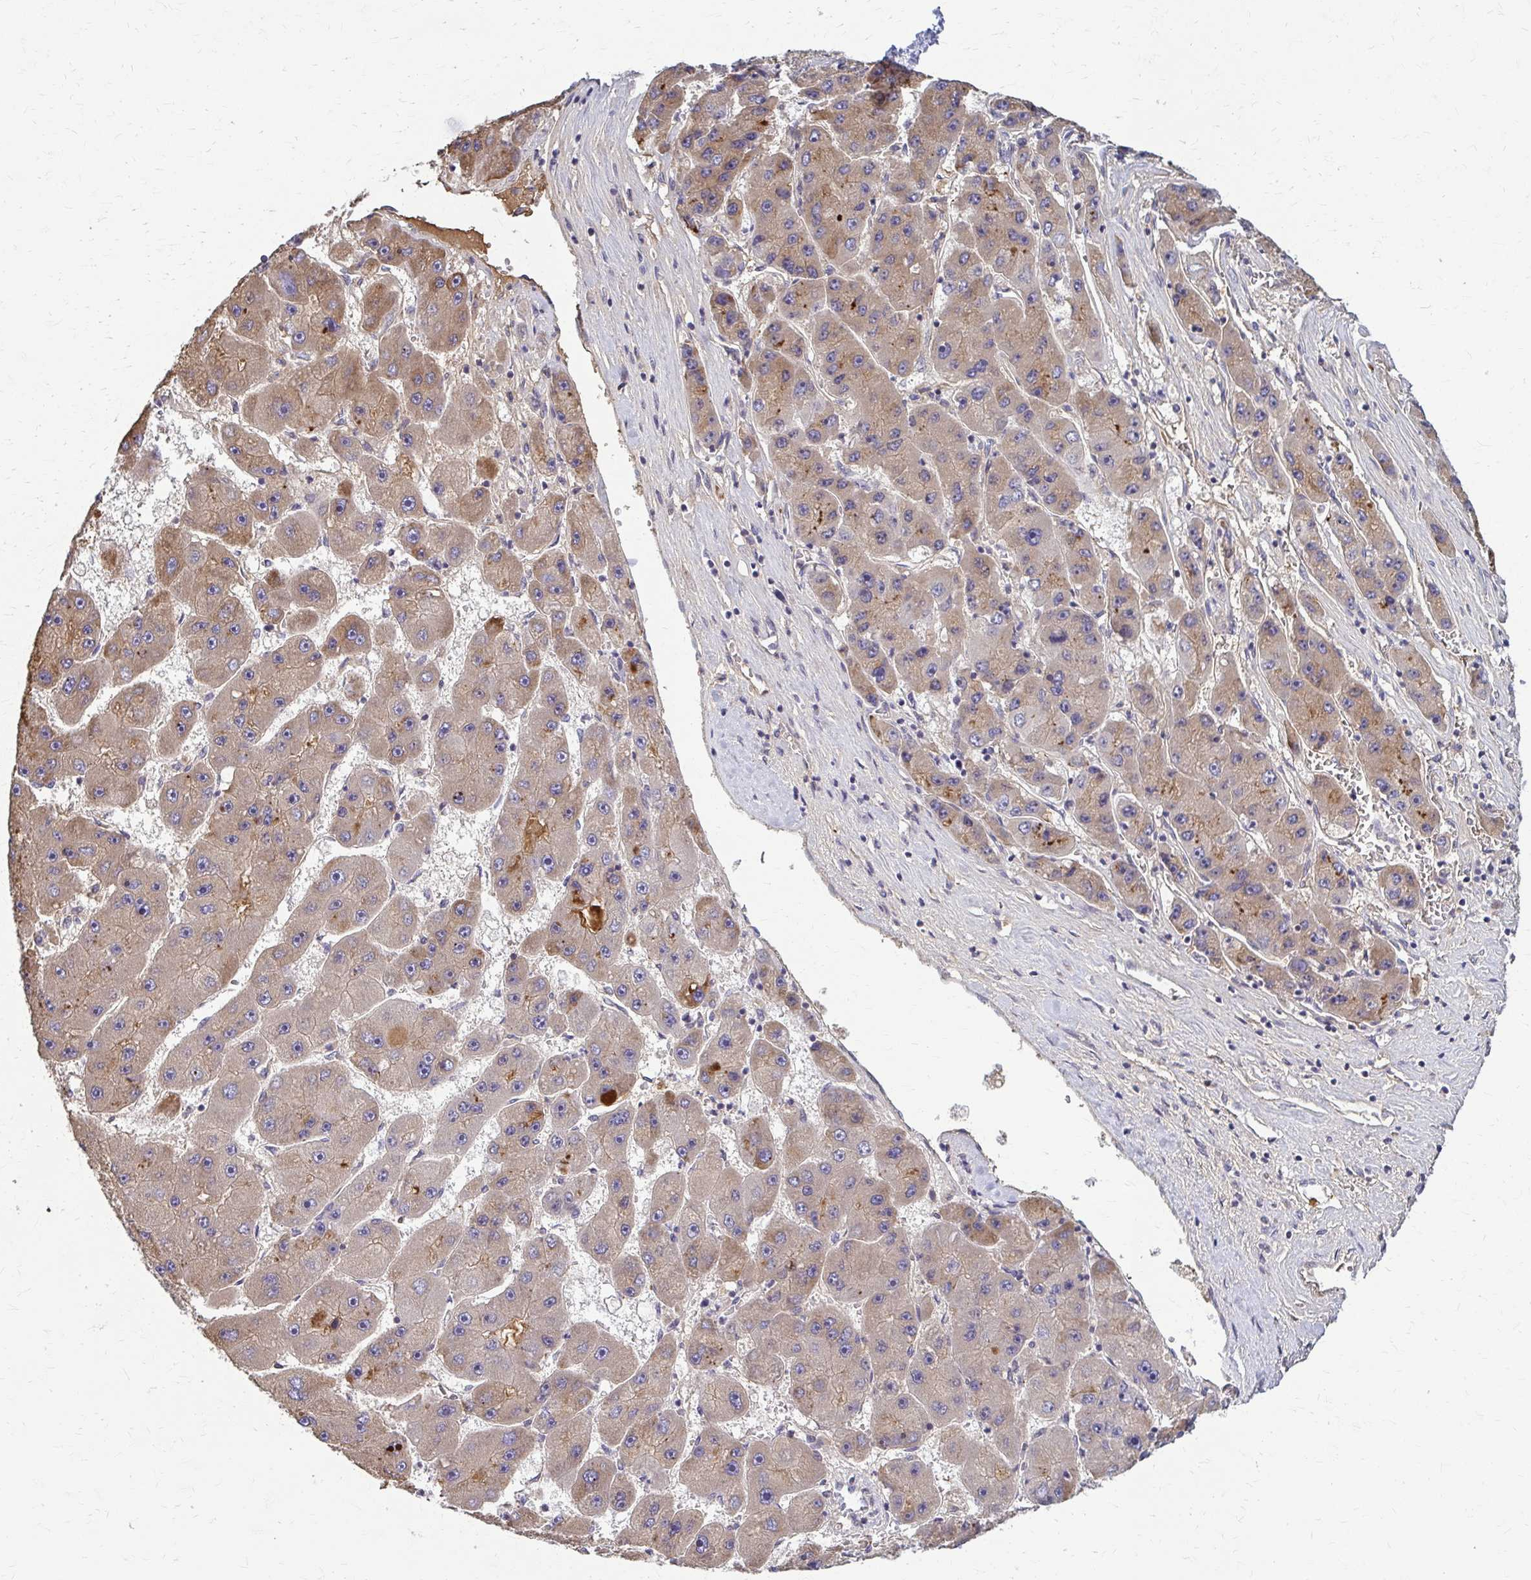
{"staining": {"intensity": "weak", "quantity": ">75%", "location": "cytoplasmic/membranous"}, "tissue": "liver cancer", "cell_type": "Tumor cells", "image_type": "cancer", "snomed": [{"axis": "morphology", "description": "Carcinoma, Hepatocellular, NOS"}, {"axis": "topography", "description": "Liver"}], "caption": "Tumor cells show low levels of weak cytoplasmic/membranous staining in about >75% of cells in liver hepatocellular carcinoma.", "gene": "MCRIP2", "patient": {"sex": "female", "age": 61}}